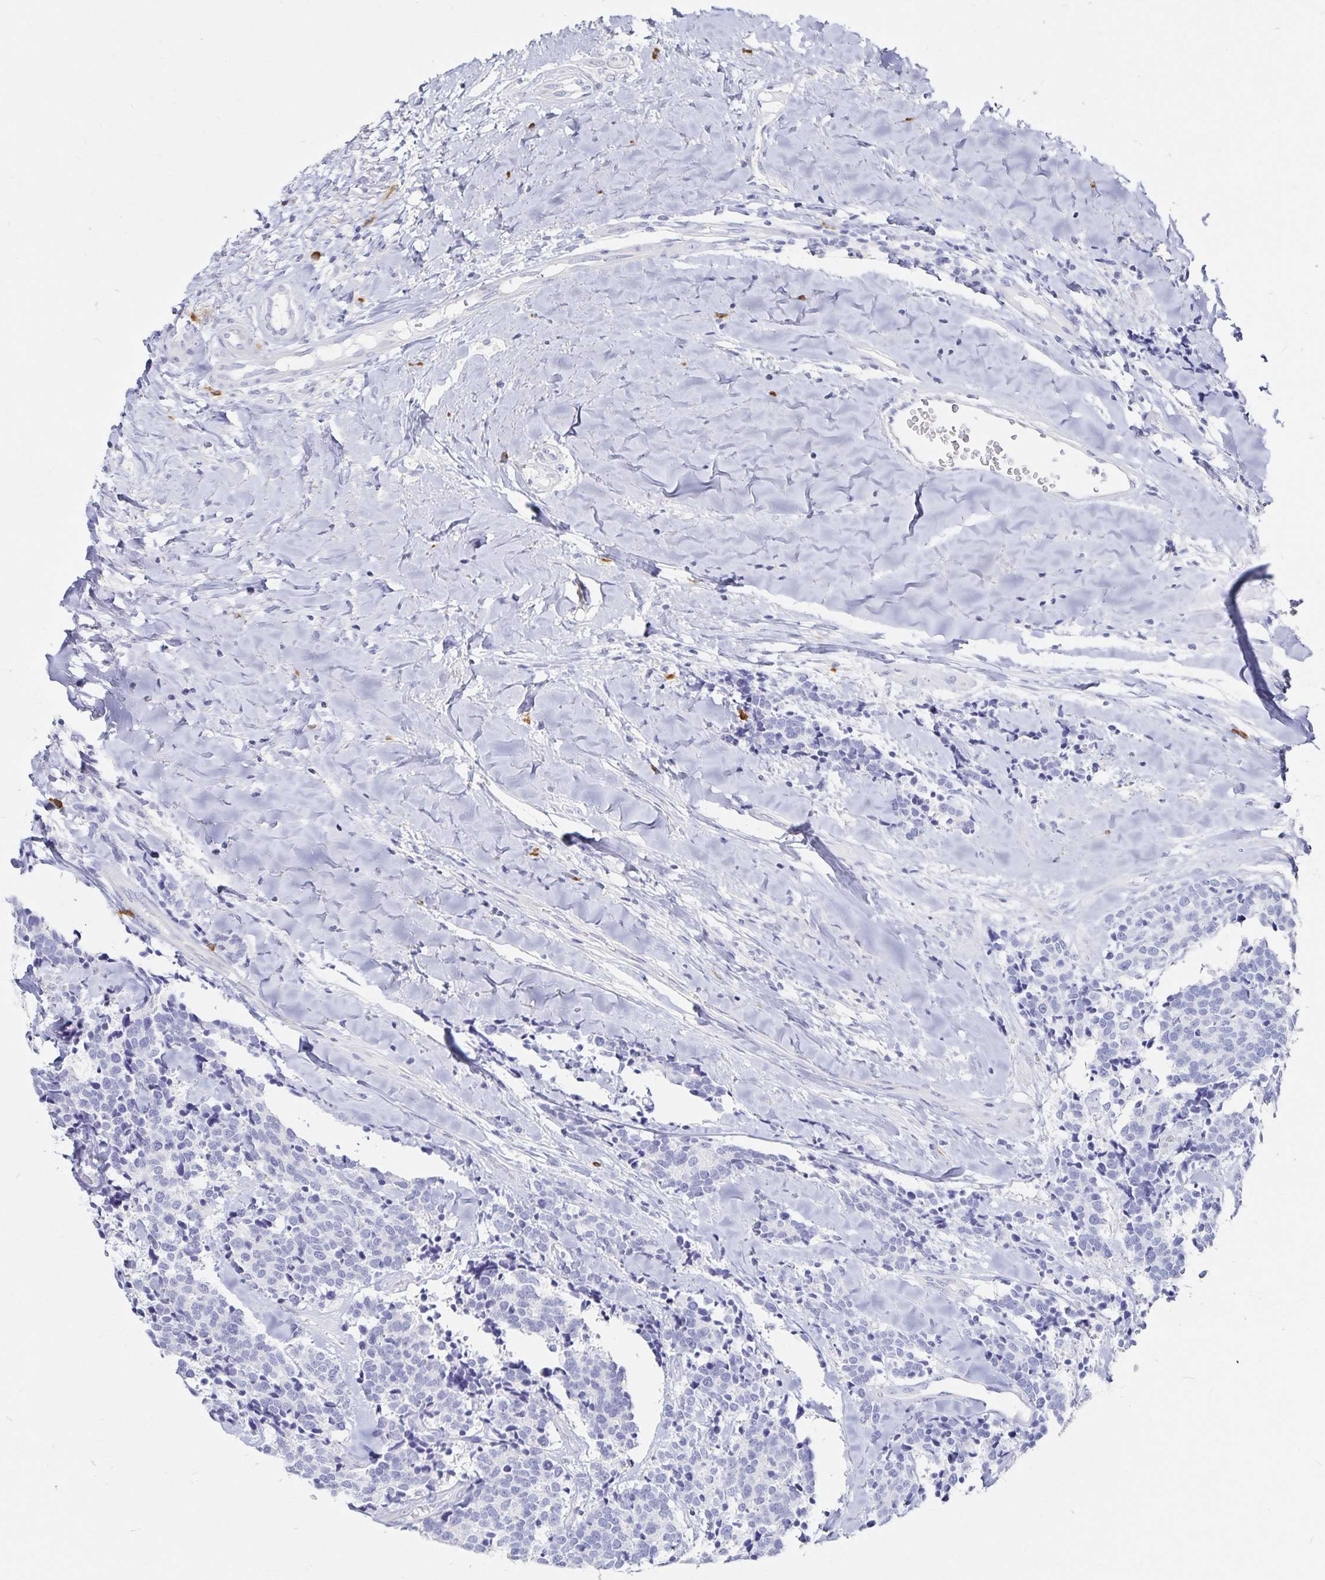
{"staining": {"intensity": "negative", "quantity": "none", "location": "none"}, "tissue": "carcinoid", "cell_type": "Tumor cells", "image_type": "cancer", "snomed": [{"axis": "morphology", "description": "Carcinoid, malignant, NOS"}, {"axis": "topography", "description": "Skin"}], "caption": "This is an immunohistochemistry (IHC) micrograph of human malignant carcinoid. There is no staining in tumor cells.", "gene": "TNIP1", "patient": {"sex": "female", "age": 79}}